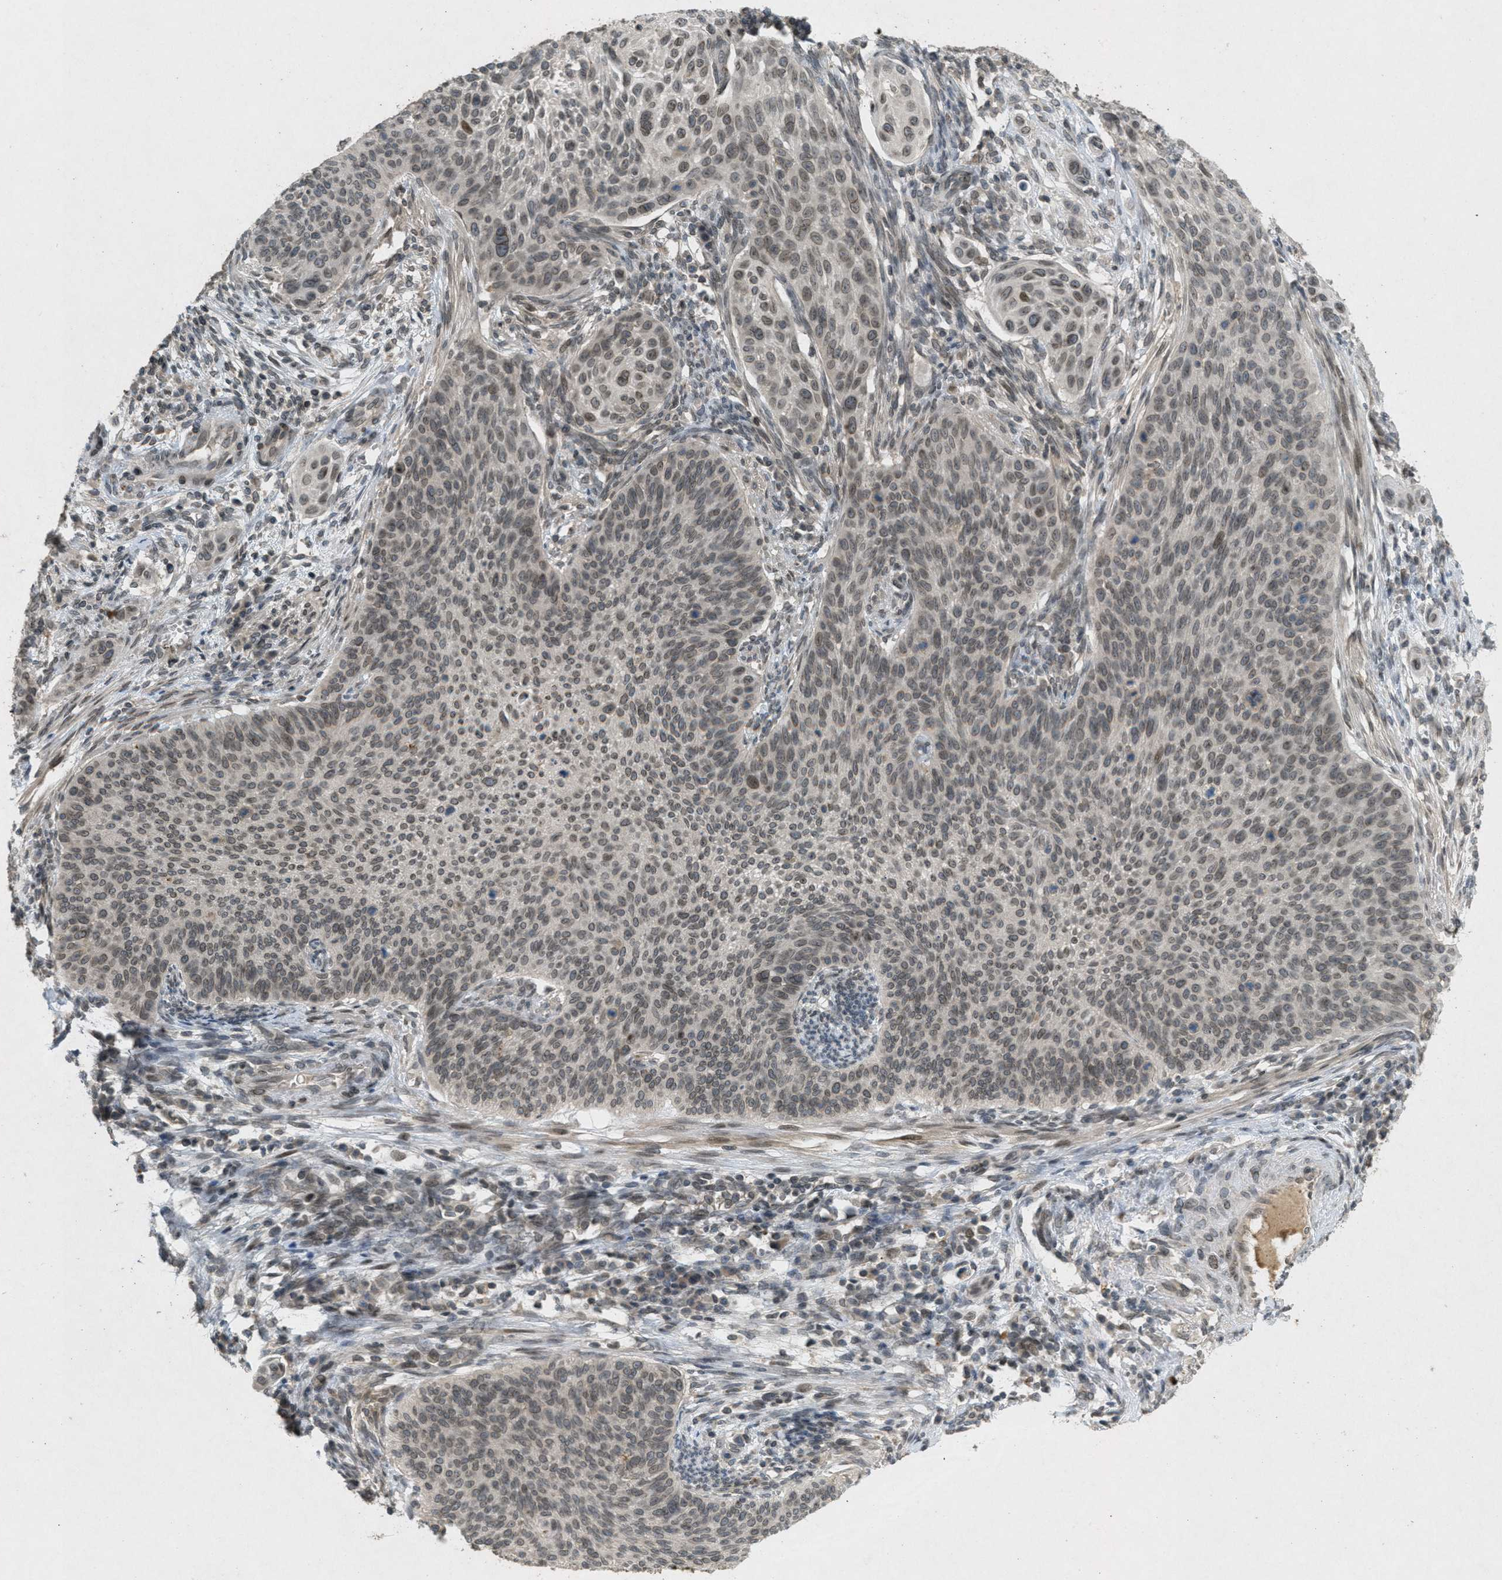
{"staining": {"intensity": "moderate", "quantity": ">75%", "location": "nuclear"}, "tissue": "cervical cancer", "cell_type": "Tumor cells", "image_type": "cancer", "snomed": [{"axis": "morphology", "description": "Squamous cell carcinoma, NOS"}, {"axis": "topography", "description": "Cervix"}], "caption": "Human squamous cell carcinoma (cervical) stained with a brown dye displays moderate nuclear positive expression in approximately >75% of tumor cells.", "gene": "ABHD6", "patient": {"sex": "female", "age": 70}}